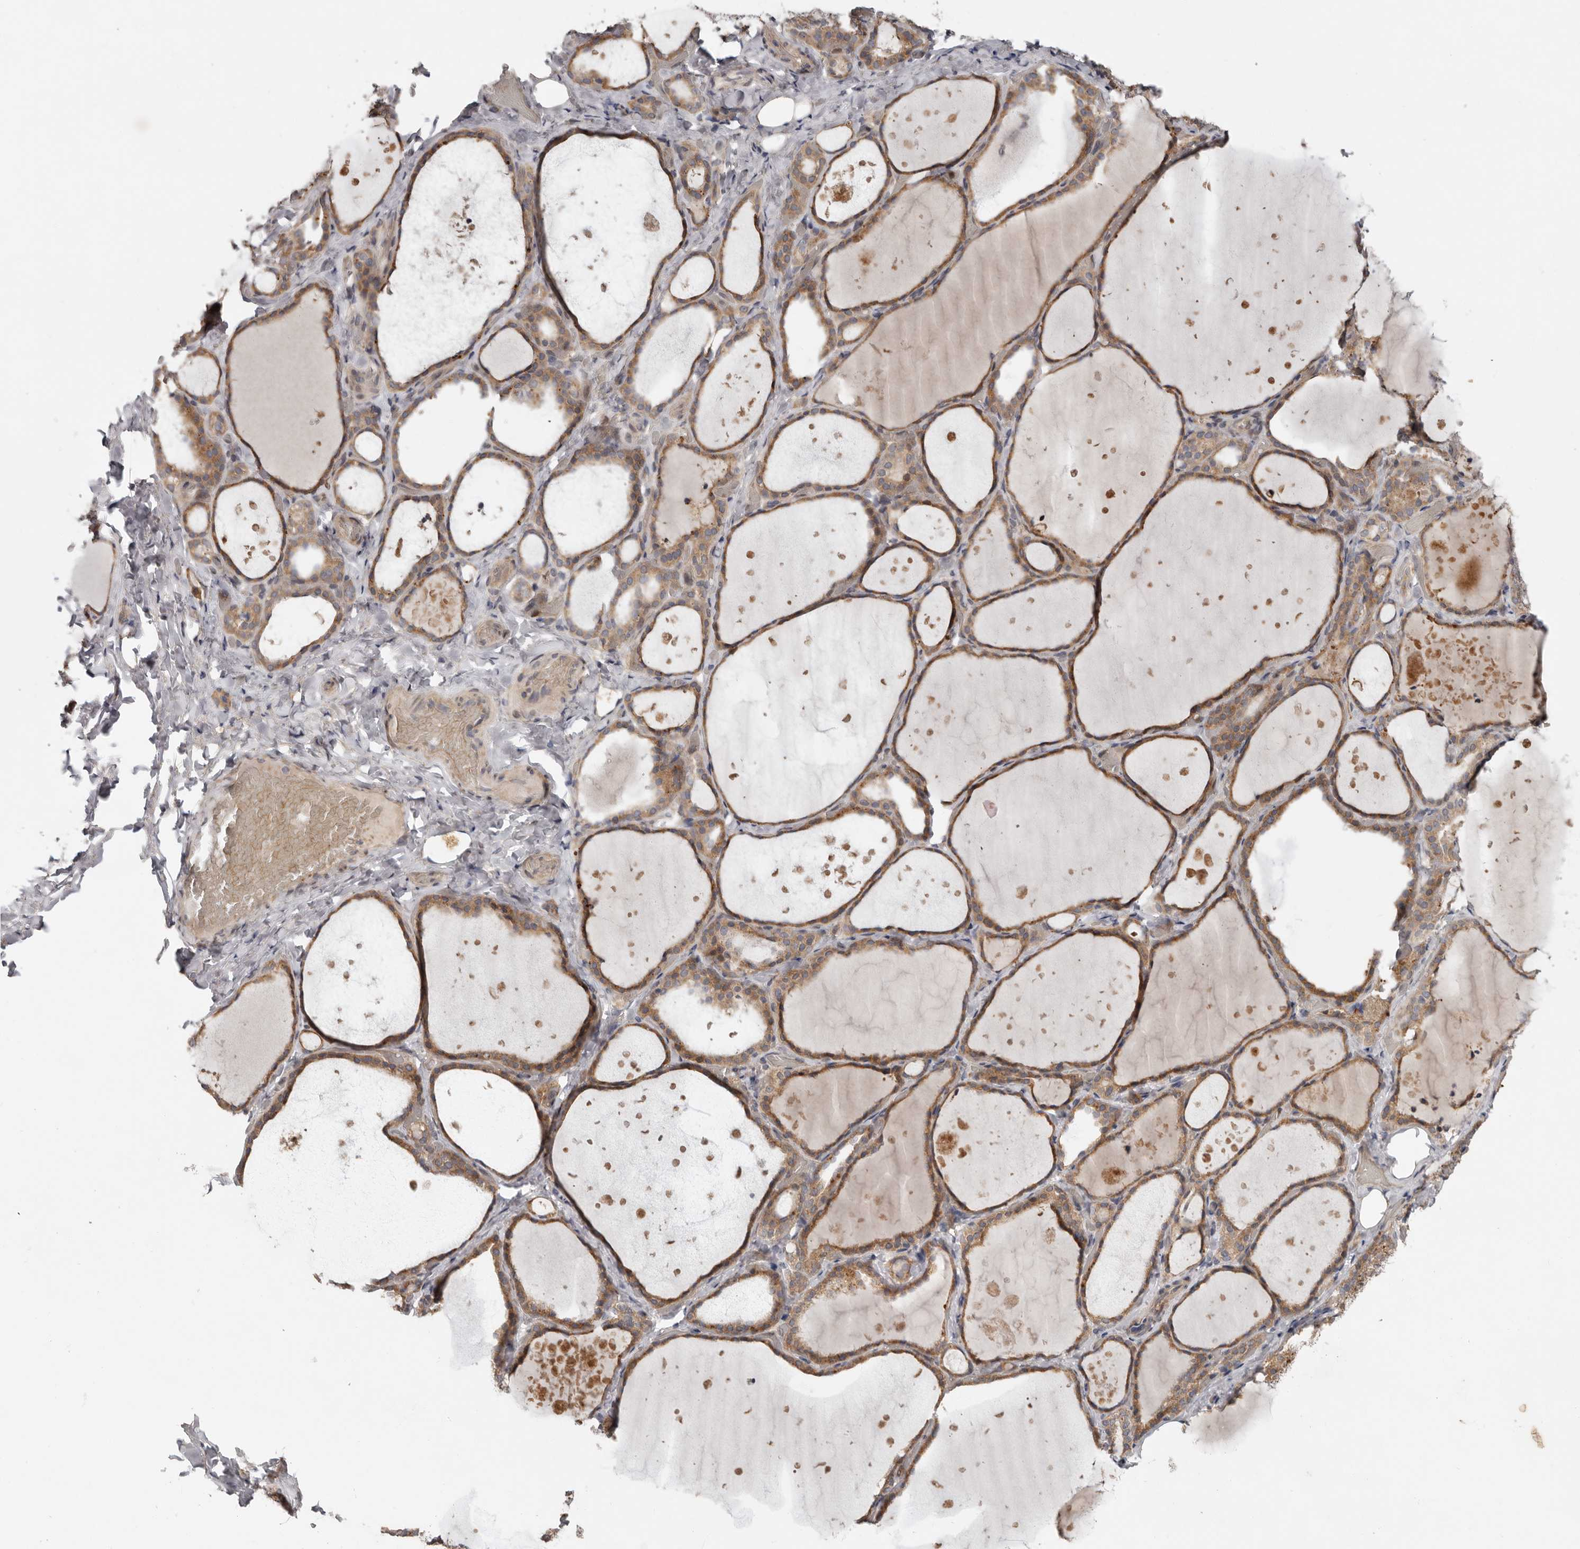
{"staining": {"intensity": "moderate", "quantity": ">75%", "location": "cytoplasmic/membranous"}, "tissue": "thyroid gland", "cell_type": "Glandular cells", "image_type": "normal", "snomed": [{"axis": "morphology", "description": "Normal tissue, NOS"}, {"axis": "topography", "description": "Thyroid gland"}], "caption": "Protein staining displays moderate cytoplasmic/membranous positivity in approximately >75% of glandular cells in unremarkable thyroid gland.", "gene": "CHML", "patient": {"sex": "female", "age": 44}}